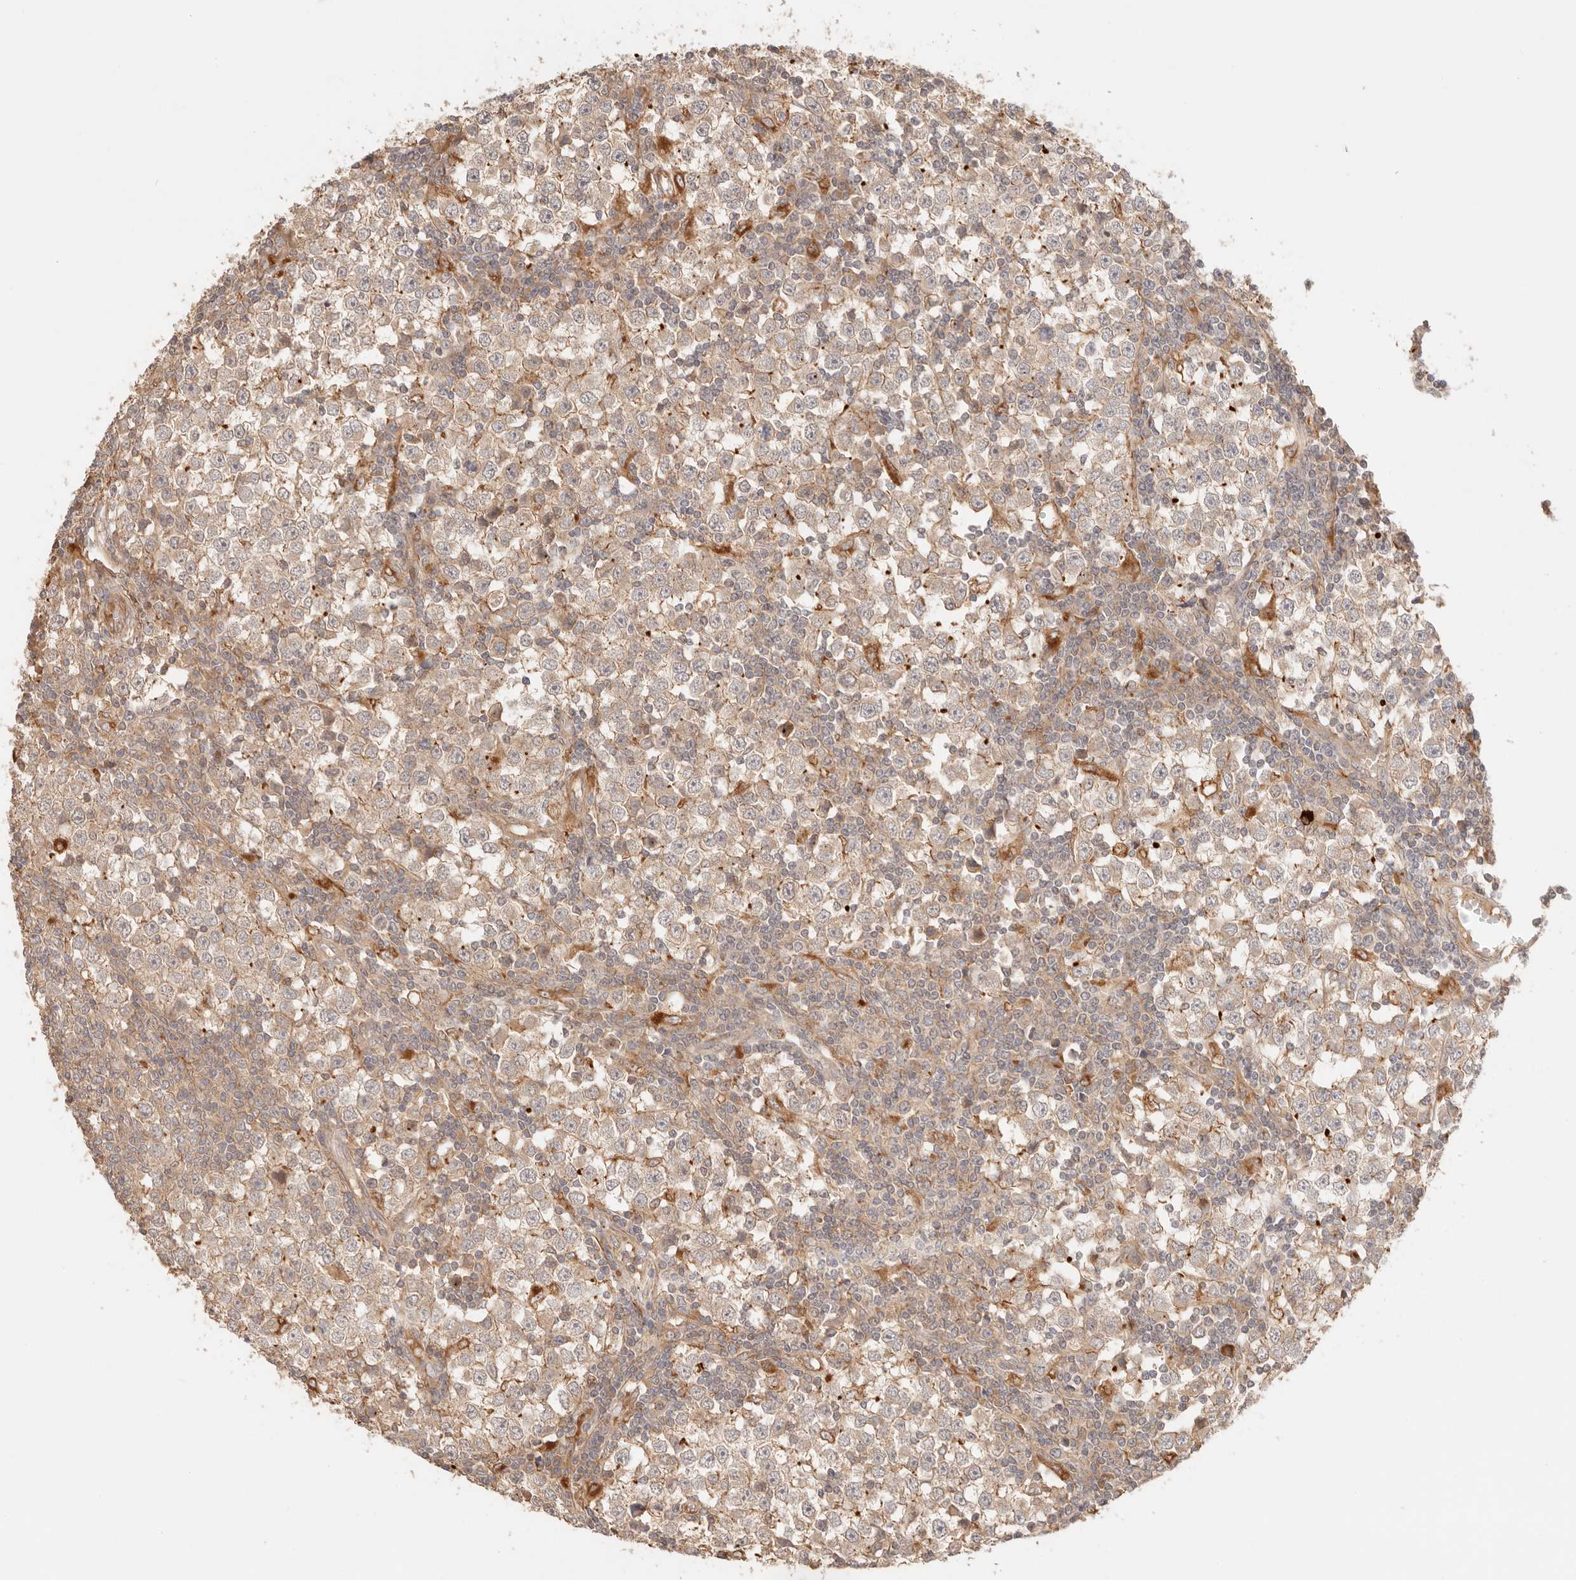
{"staining": {"intensity": "weak", "quantity": ">75%", "location": "cytoplasmic/membranous"}, "tissue": "testis cancer", "cell_type": "Tumor cells", "image_type": "cancer", "snomed": [{"axis": "morphology", "description": "Seminoma, NOS"}, {"axis": "topography", "description": "Testis"}], "caption": "Seminoma (testis) stained for a protein displays weak cytoplasmic/membranous positivity in tumor cells.", "gene": "IL1R2", "patient": {"sex": "male", "age": 65}}